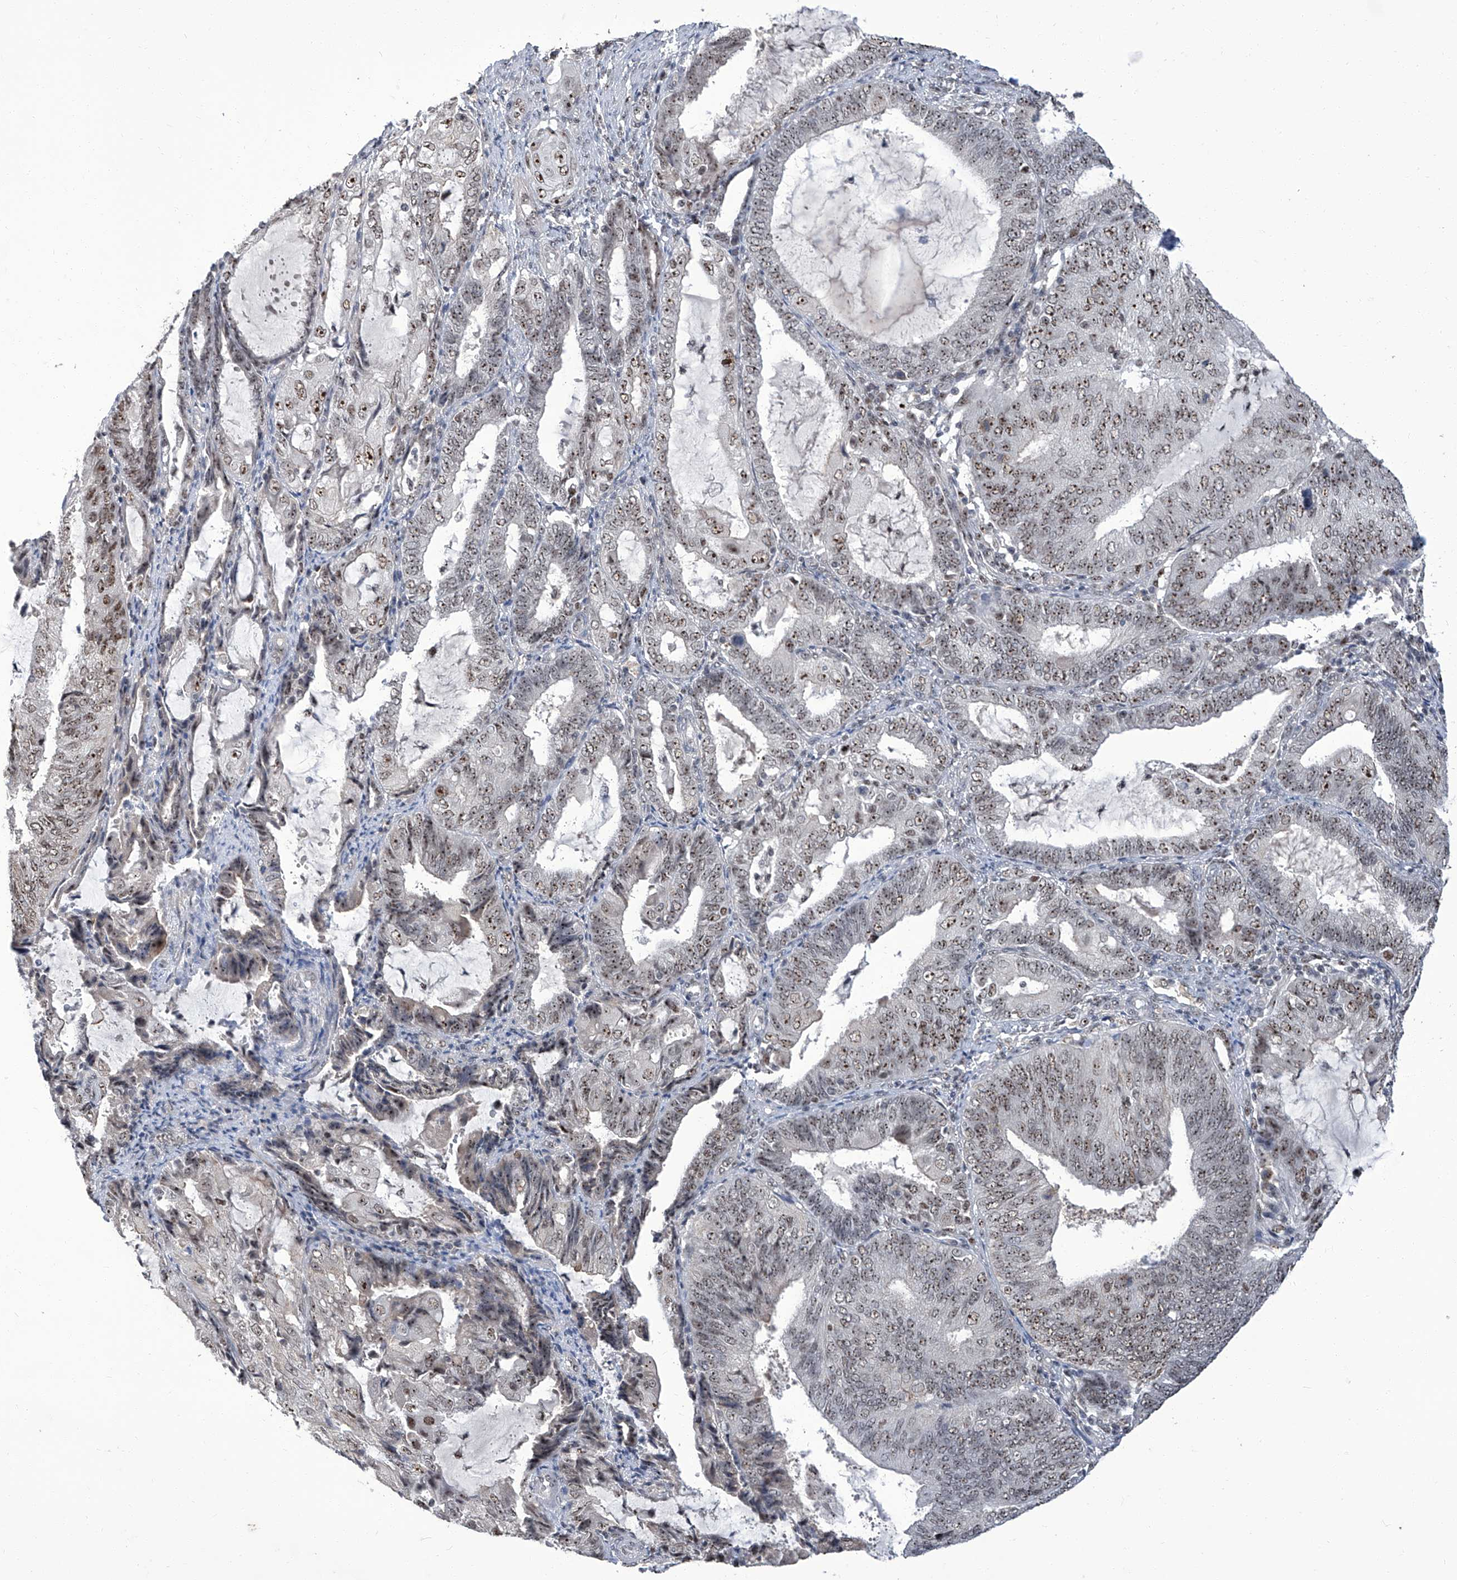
{"staining": {"intensity": "moderate", "quantity": ">75%", "location": "nuclear"}, "tissue": "endometrial cancer", "cell_type": "Tumor cells", "image_type": "cancer", "snomed": [{"axis": "morphology", "description": "Adenocarcinoma, NOS"}, {"axis": "topography", "description": "Endometrium"}], "caption": "Human endometrial cancer (adenocarcinoma) stained with a brown dye reveals moderate nuclear positive positivity in about >75% of tumor cells.", "gene": "CMTR1", "patient": {"sex": "female", "age": 81}}